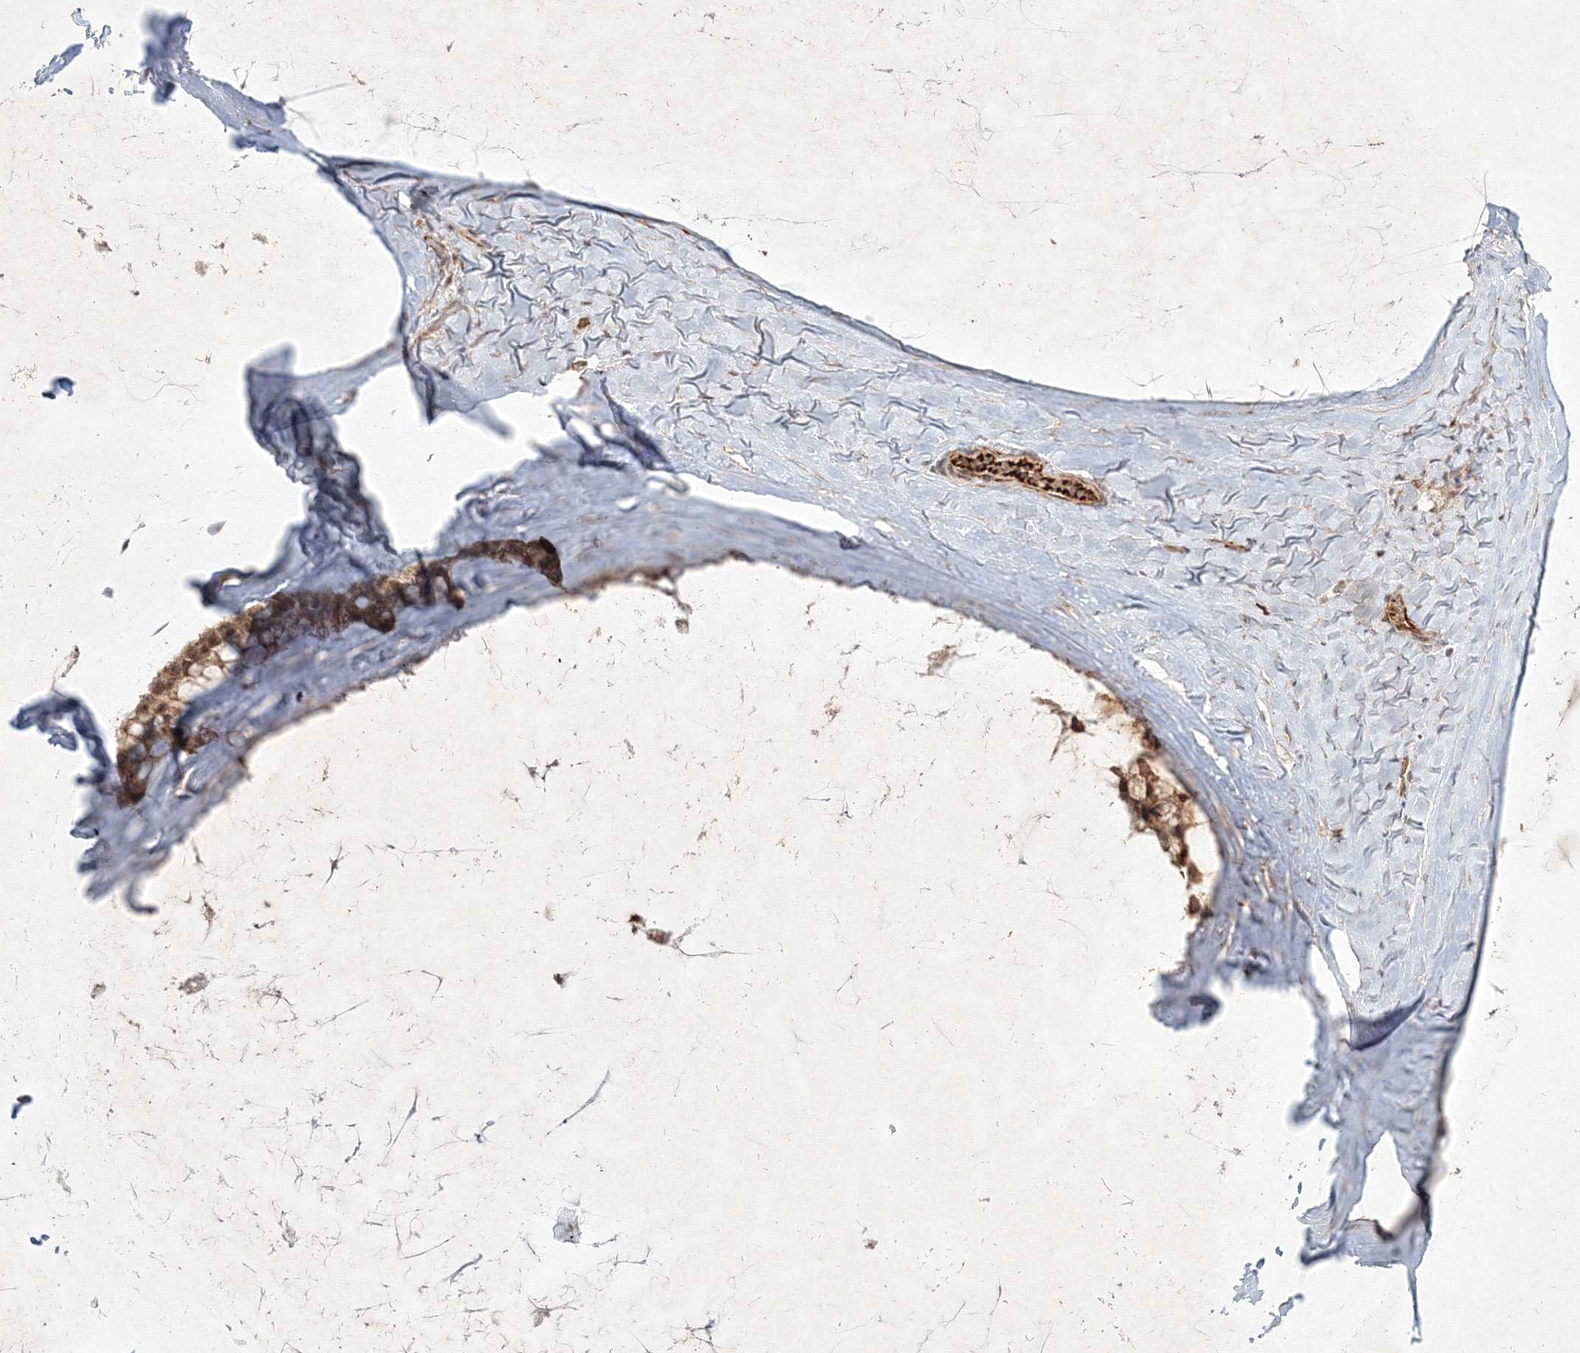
{"staining": {"intensity": "moderate", "quantity": ">75%", "location": "cytoplasmic/membranous,nuclear"}, "tissue": "ovarian cancer", "cell_type": "Tumor cells", "image_type": "cancer", "snomed": [{"axis": "morphology", "description": "Cystadenocarcinoma, mucinous, NOS"}, {"axis": "topography", "description": "Ovary"}], "caption": "Ovarian cancer (mucinous cystadenocarcinoma) stained for a protein (brown) reveals moderate cytoplasmic/membranous and nuclear positive staining in about >75% of tumor cells.", "gene": "KIF20A", "patient": {"sex": "female", "age": 39}}